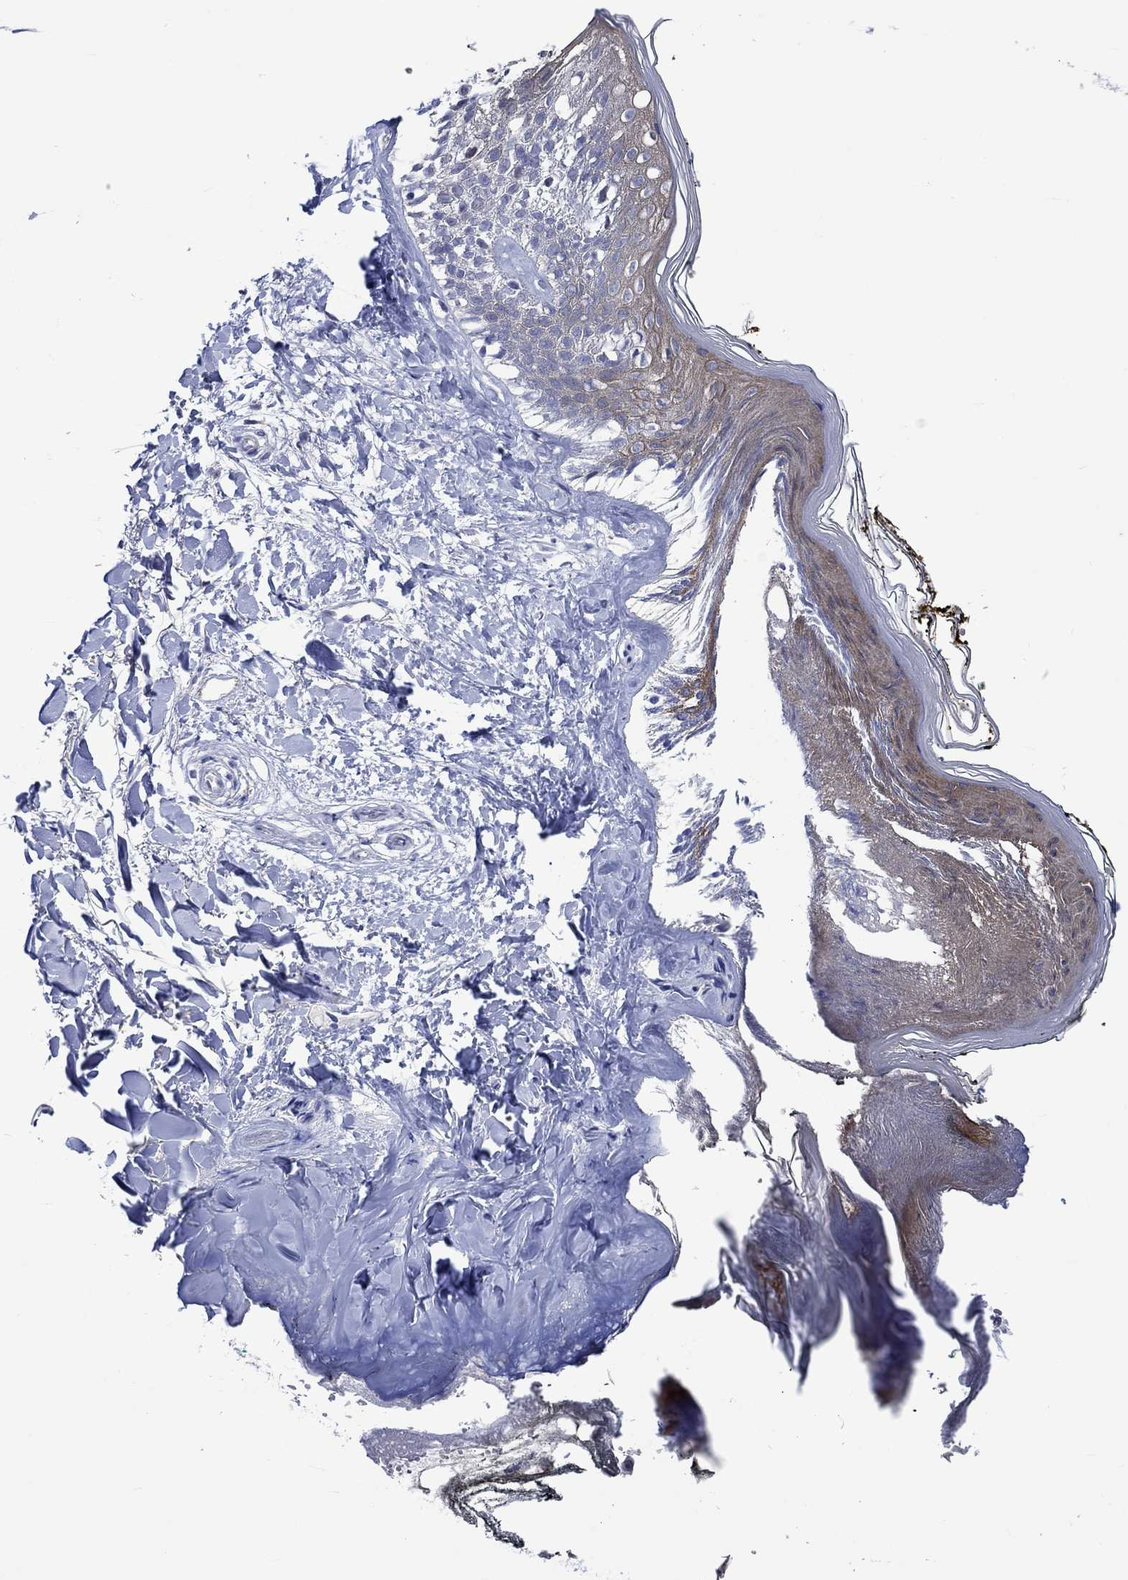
{"staining": {"intensity": "negative", "quantity": "none", "location": "none"}, "tissue": "skin", "cell_type": "Fibroblasts", "image_type": "normal", "snomed": [{"axis": "morphology", "description": "Normal tissue, NOS"}, {"axis": "topography", "description": "Skin"}], "caption": "DAB immunohistochemical staining of unremarkable skin demonstrates no significant positivity in fibroblasts.", "gene": "E2F8", "patient": {"sex": "female", "age": 34}}